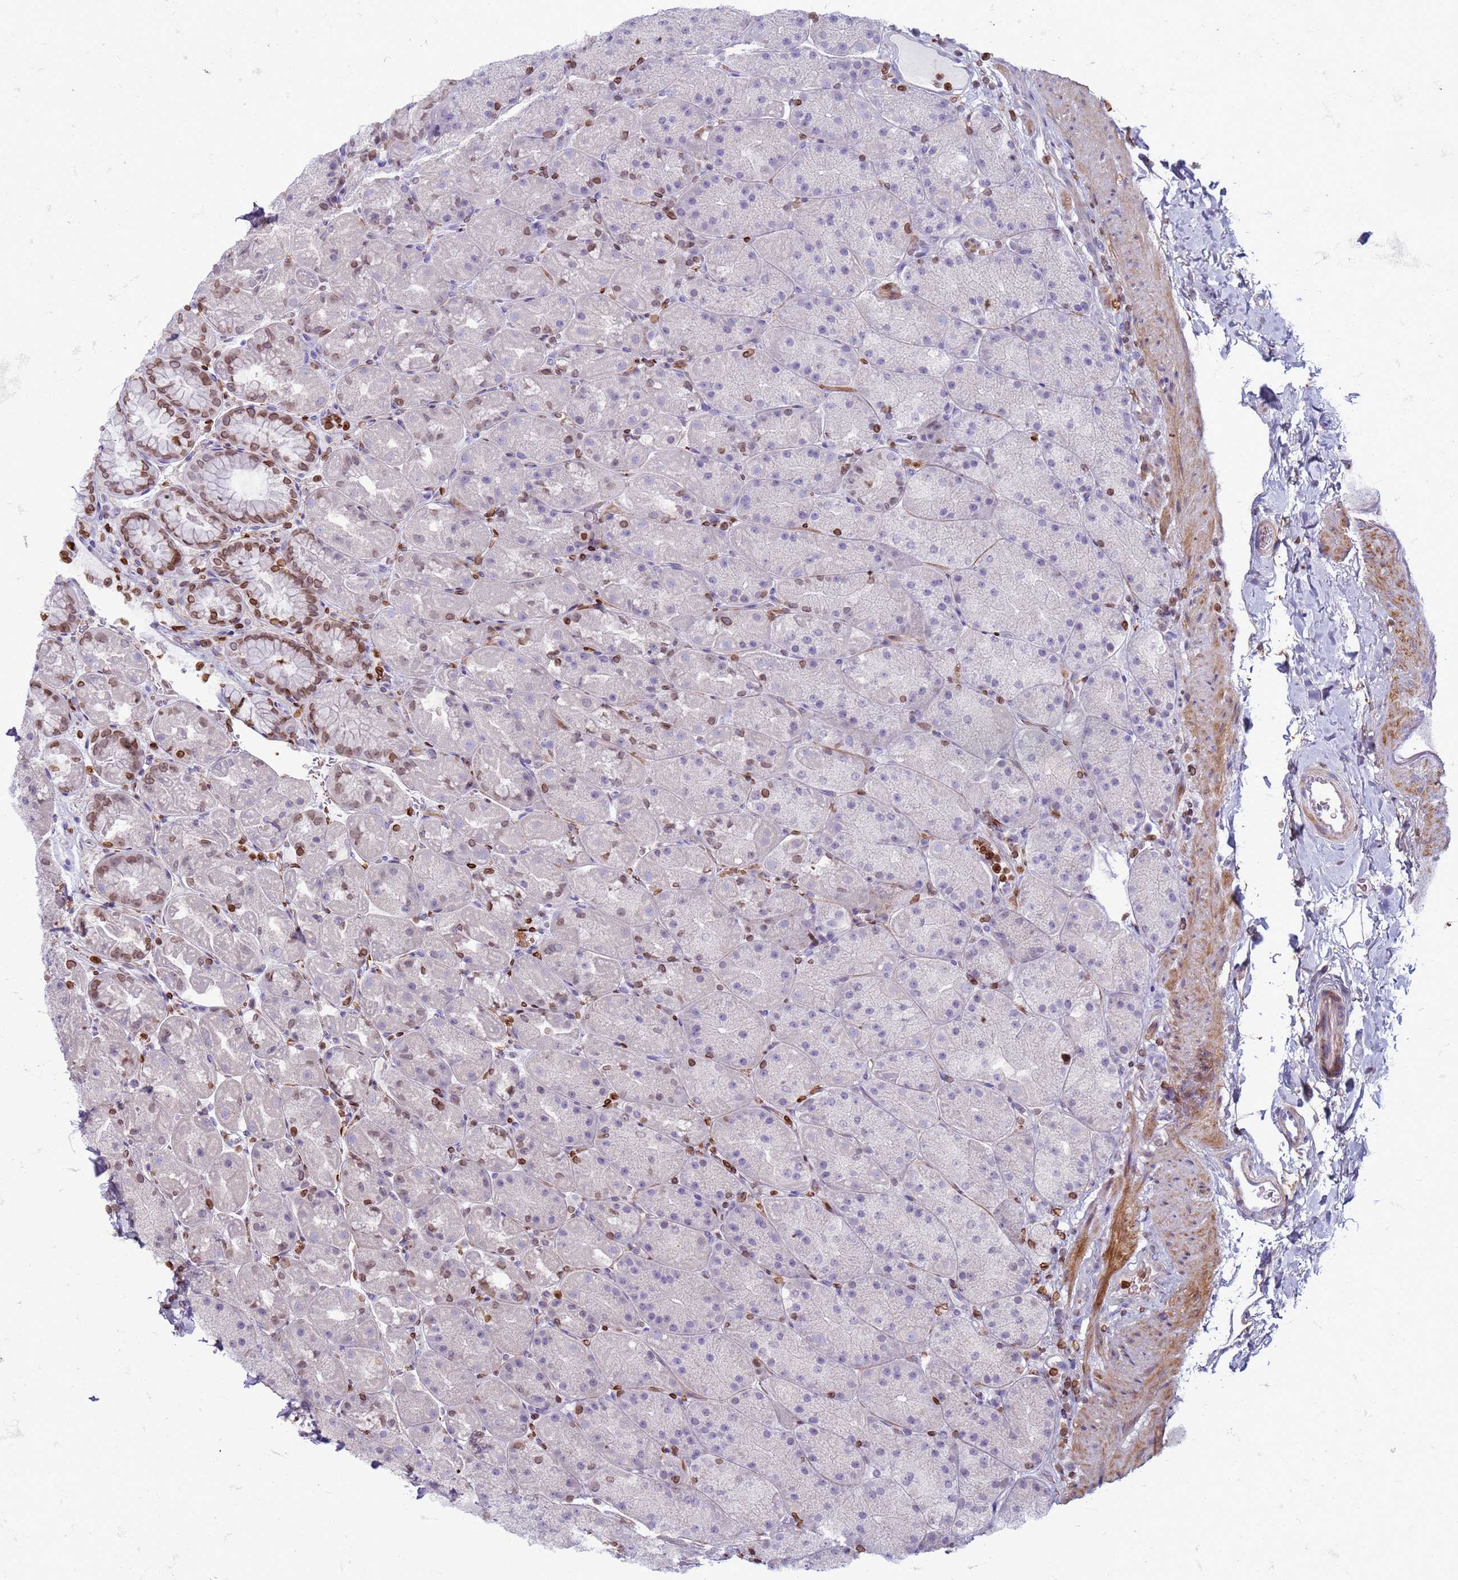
{"staining": {"intensity": "moderate", "quantity": "<25%", "location": "cytoplasmic/membranous,nuclear"}, "tissue": "stomach", "cell_type": "Glandular cells", "image_type": "normal", "snomed": [{"axis": "morphology", "description": "Normal tissue, NOS"}, {"axis": "topography", "description": "Stomach, upper"}, {"axis": "topography", "description": "Stomach, lower"}], "caption": "DAB immunohistochemical staining of unremarkable stomach exhibits moderate cytoplasmic/membranous,nuclear protein positivity in about <25% of glandular cells. The protein of interest is stained brown, and the nuclei are stained in blue (DAB IHC with brightfield microscopy, high magnification).", "gene": "METTL25B", "patient": {"sex": "male", "age": 67}}